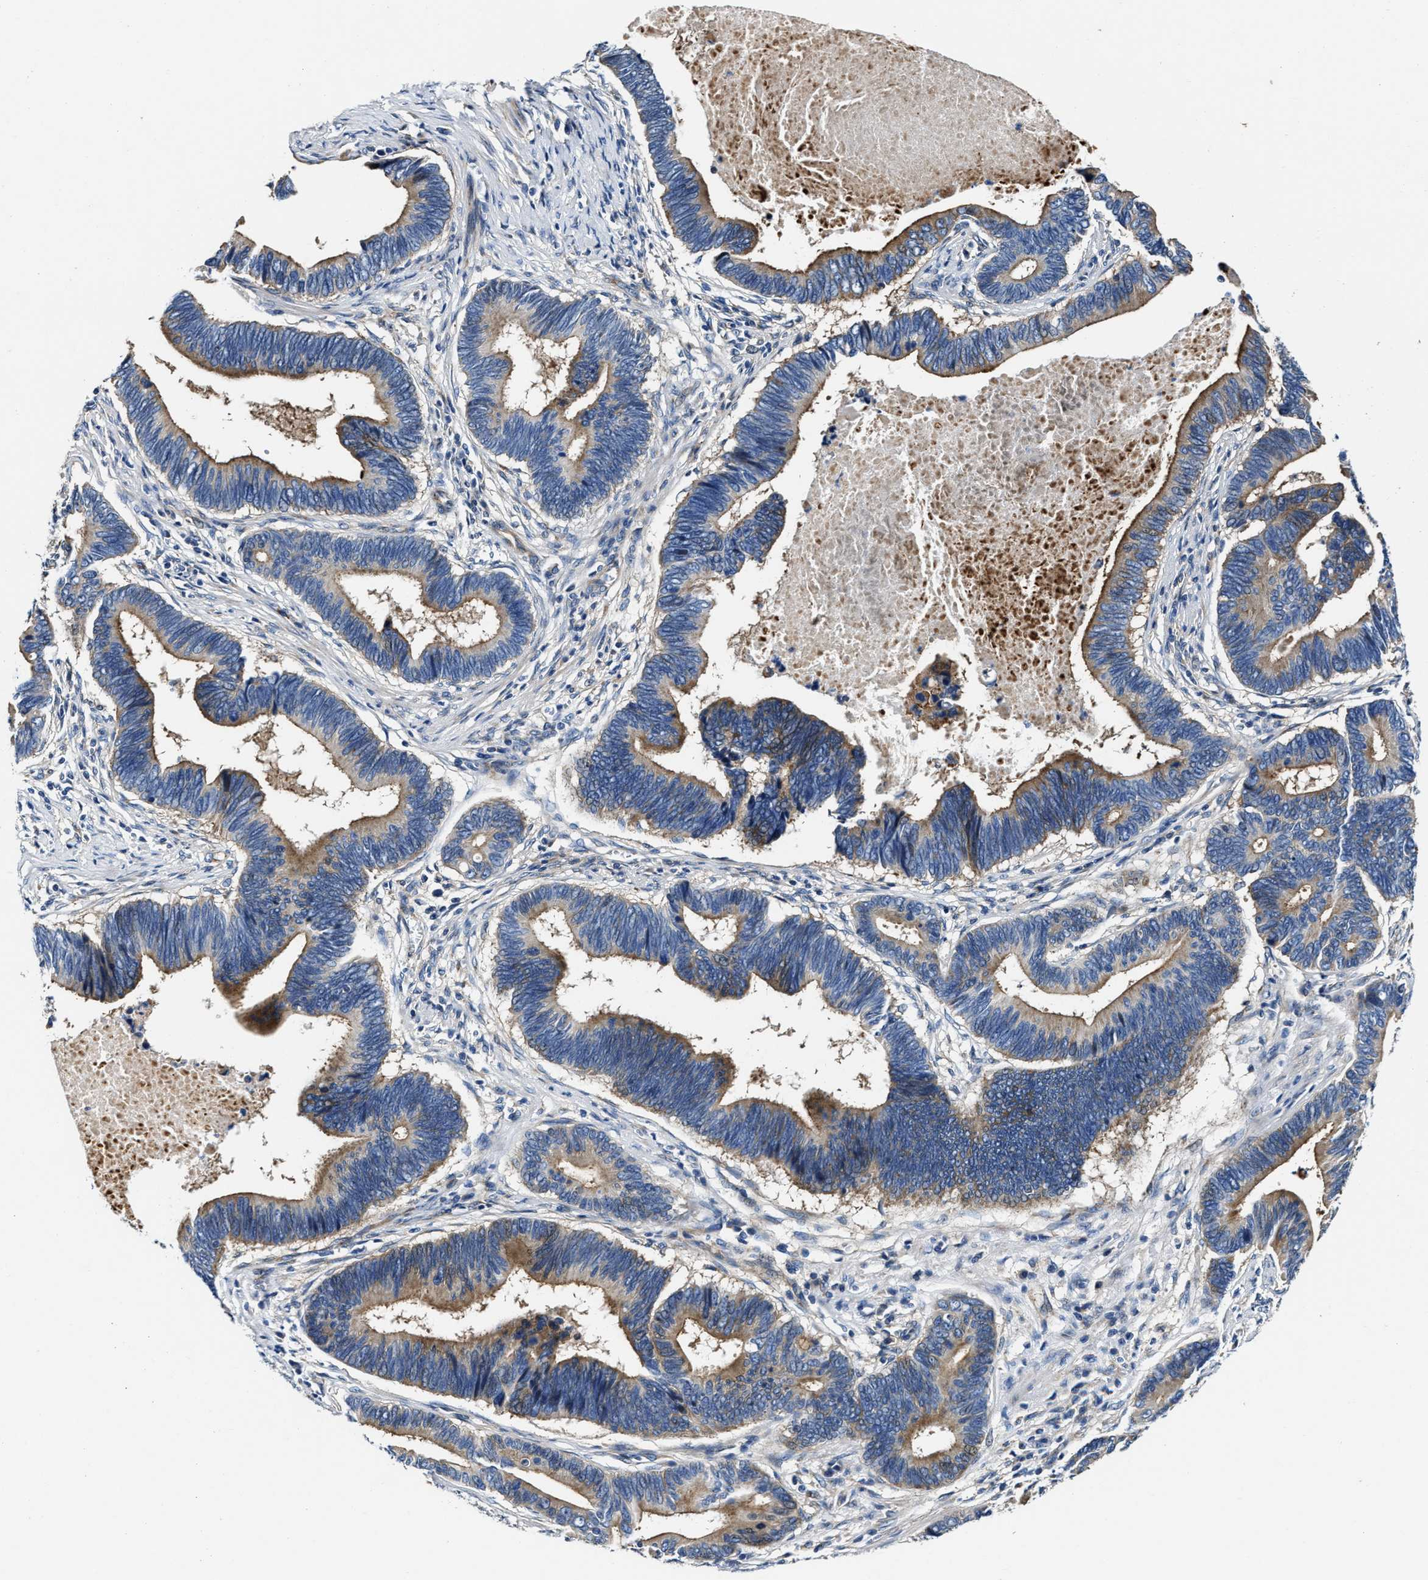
{"staining": {"intensity": "moderate", "quantity": ">75%", "location": "cytoplasmic/membranous"}, "tissue": "pancreatic cancer", "cell_type": "Tumor cells", "image_type": "cancer", "snomed": [{"axis": "morphology", "description": "Adenocarcinoma, NOS"}, {"axis": "topography", "description": "Pancreas"}], "caption": "Pancreatic adenocarcinoma stained with DAB (3,3'-diaminobenzidine) IHC demonstrates medium levels of moderate cytoplasmic/membranous expression in approximately >75% of tumor cells. (Stains: DAB (3,3'-diaminobenzidine) in brown, nuclei in blue, Microscopy: brightfield microscopy at high magnification).", "gene": "PTAR1", "patient": {"sex": "female", "age": 70}}